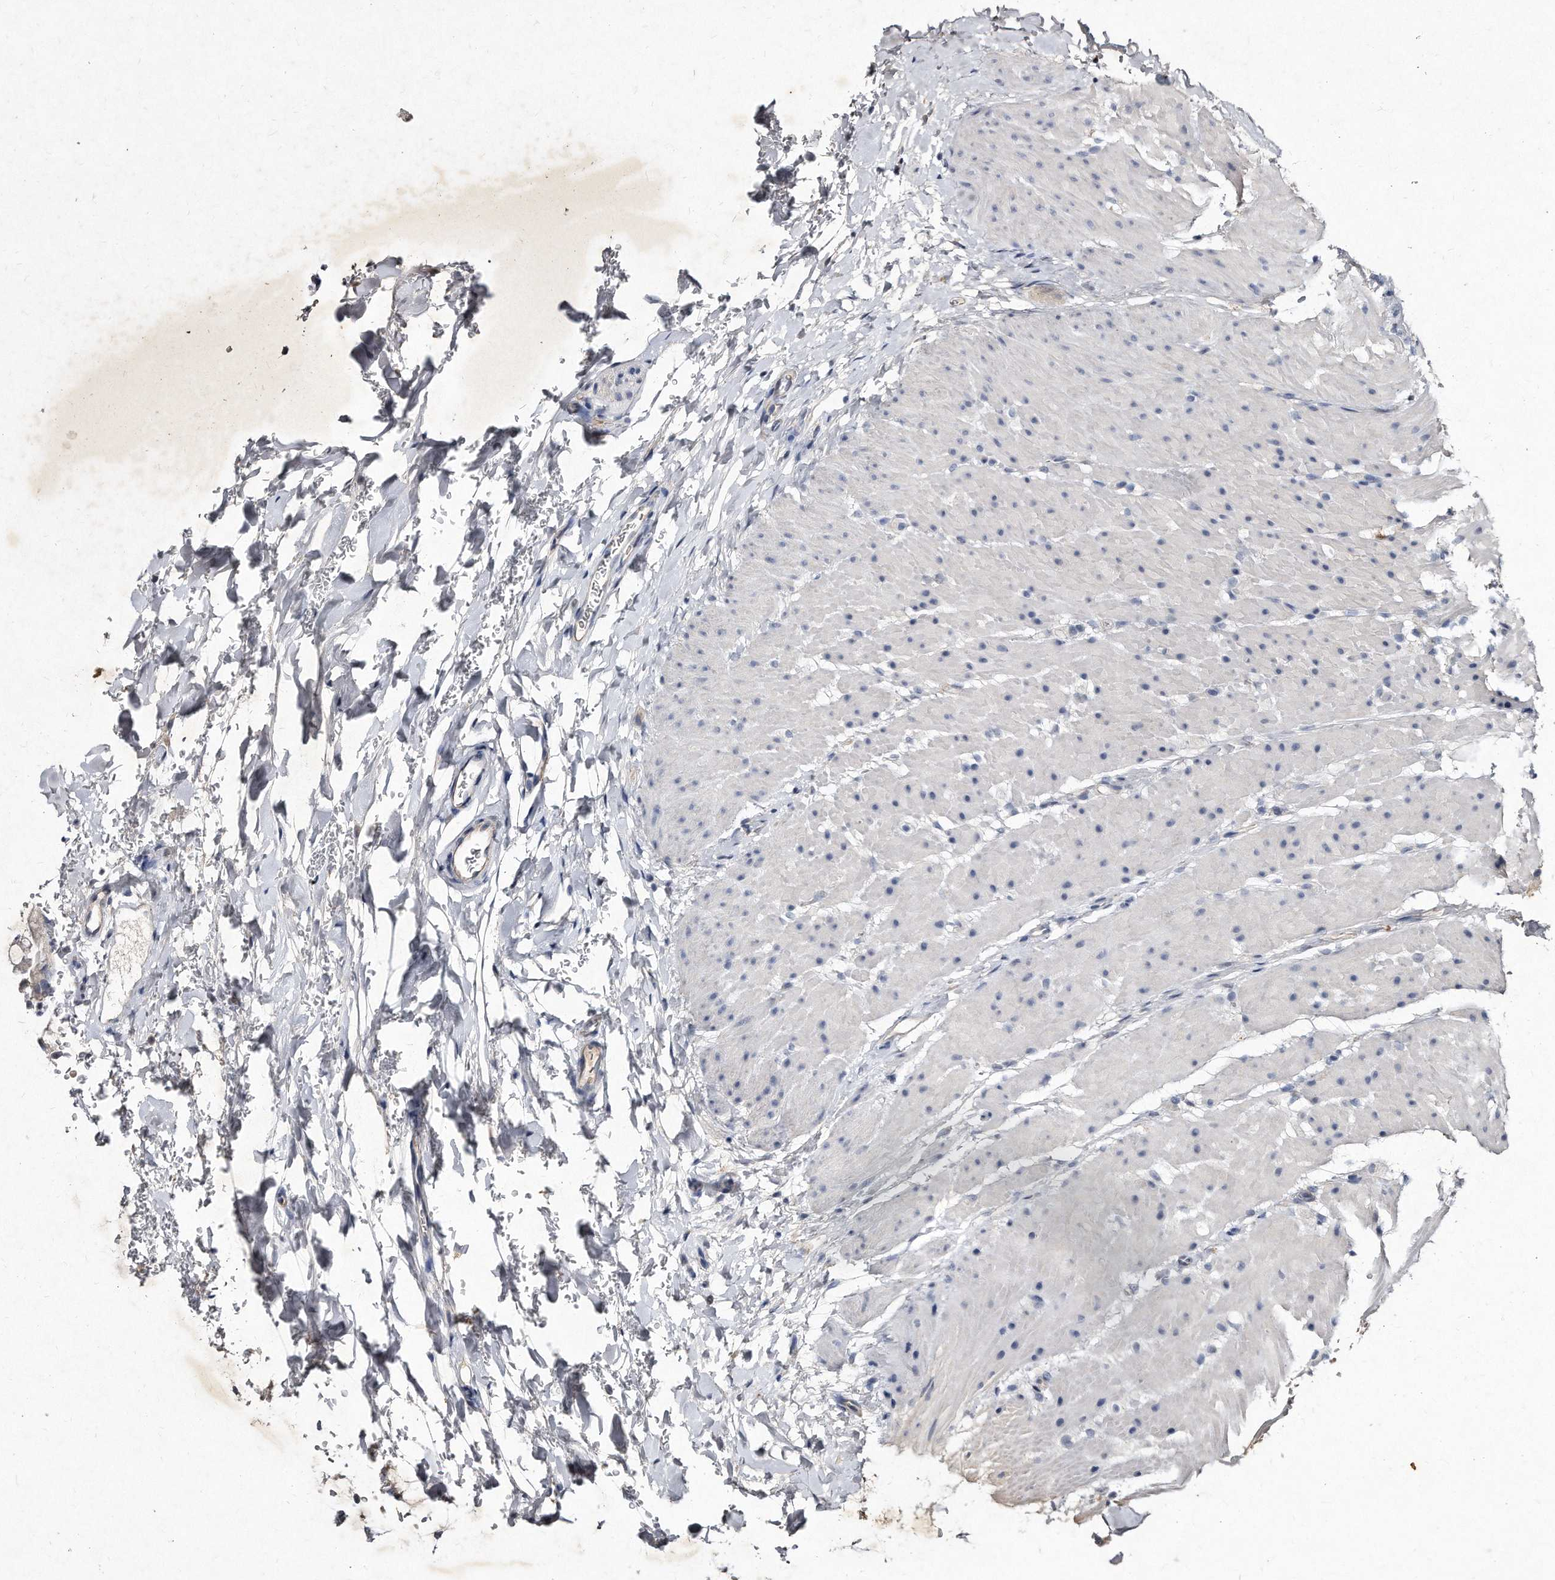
{"staining": {"intensity": "weak", "quantity": "25%-75%", "location": "cytoplasmic/membranous"}, "tissue": "colon", "cell_type": "Endothelial cells", "image_type": "normal", "snomed": [{"axis": "morphology", "description": "Normal tissue, NOS"}, {"axis": "topography", "description": "Colon"}], "caption": "Weak cytoplasmic/membranous positivity is seen in about 25%-75% of endothelial cells in normal colon.", "gene": "KLHDC3", "patient": {"sex": "female", "age": 62}}